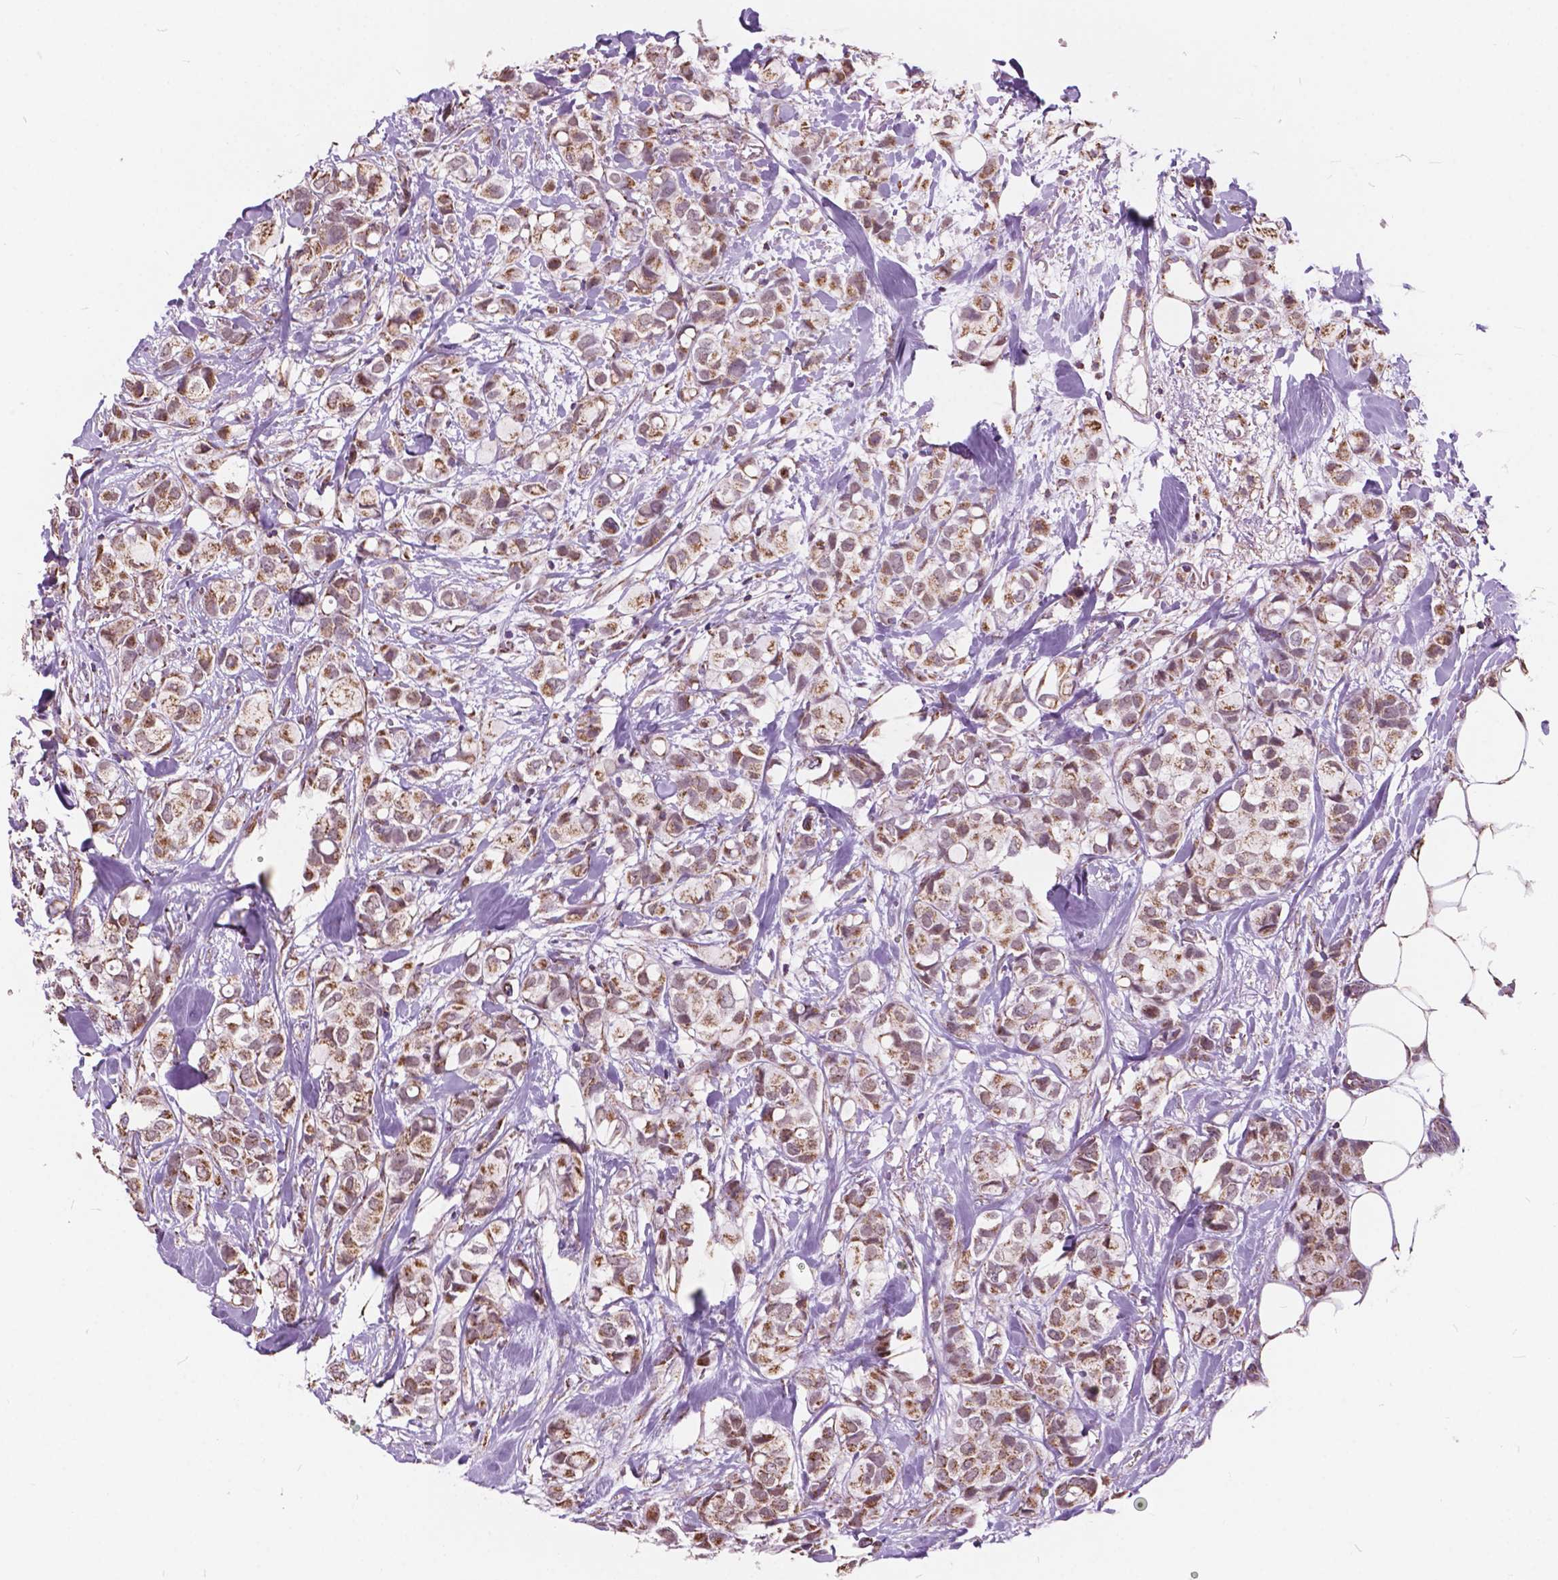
{"staining": {"intensity": "moderate", "quantity": ">75%", "location": "cytoplasmic/membranous"}, "tissue": "breast cancer", "cell_type": "Tumor cells", "image_type": "cancer", "snomed": [{"axis": "morphology", "description": "Duct carcinoma"}, {"axis": "topography", "description": "Breast"}], "caption": "Tumor cells exhibit medium levels of moderate cytoplasmic/membranous positivity in about >75% of cells in breast cancer (infiltrating ductal carcinoma).", "gene": "SCOC", "patient": {"sex": "female", "age": 85}}